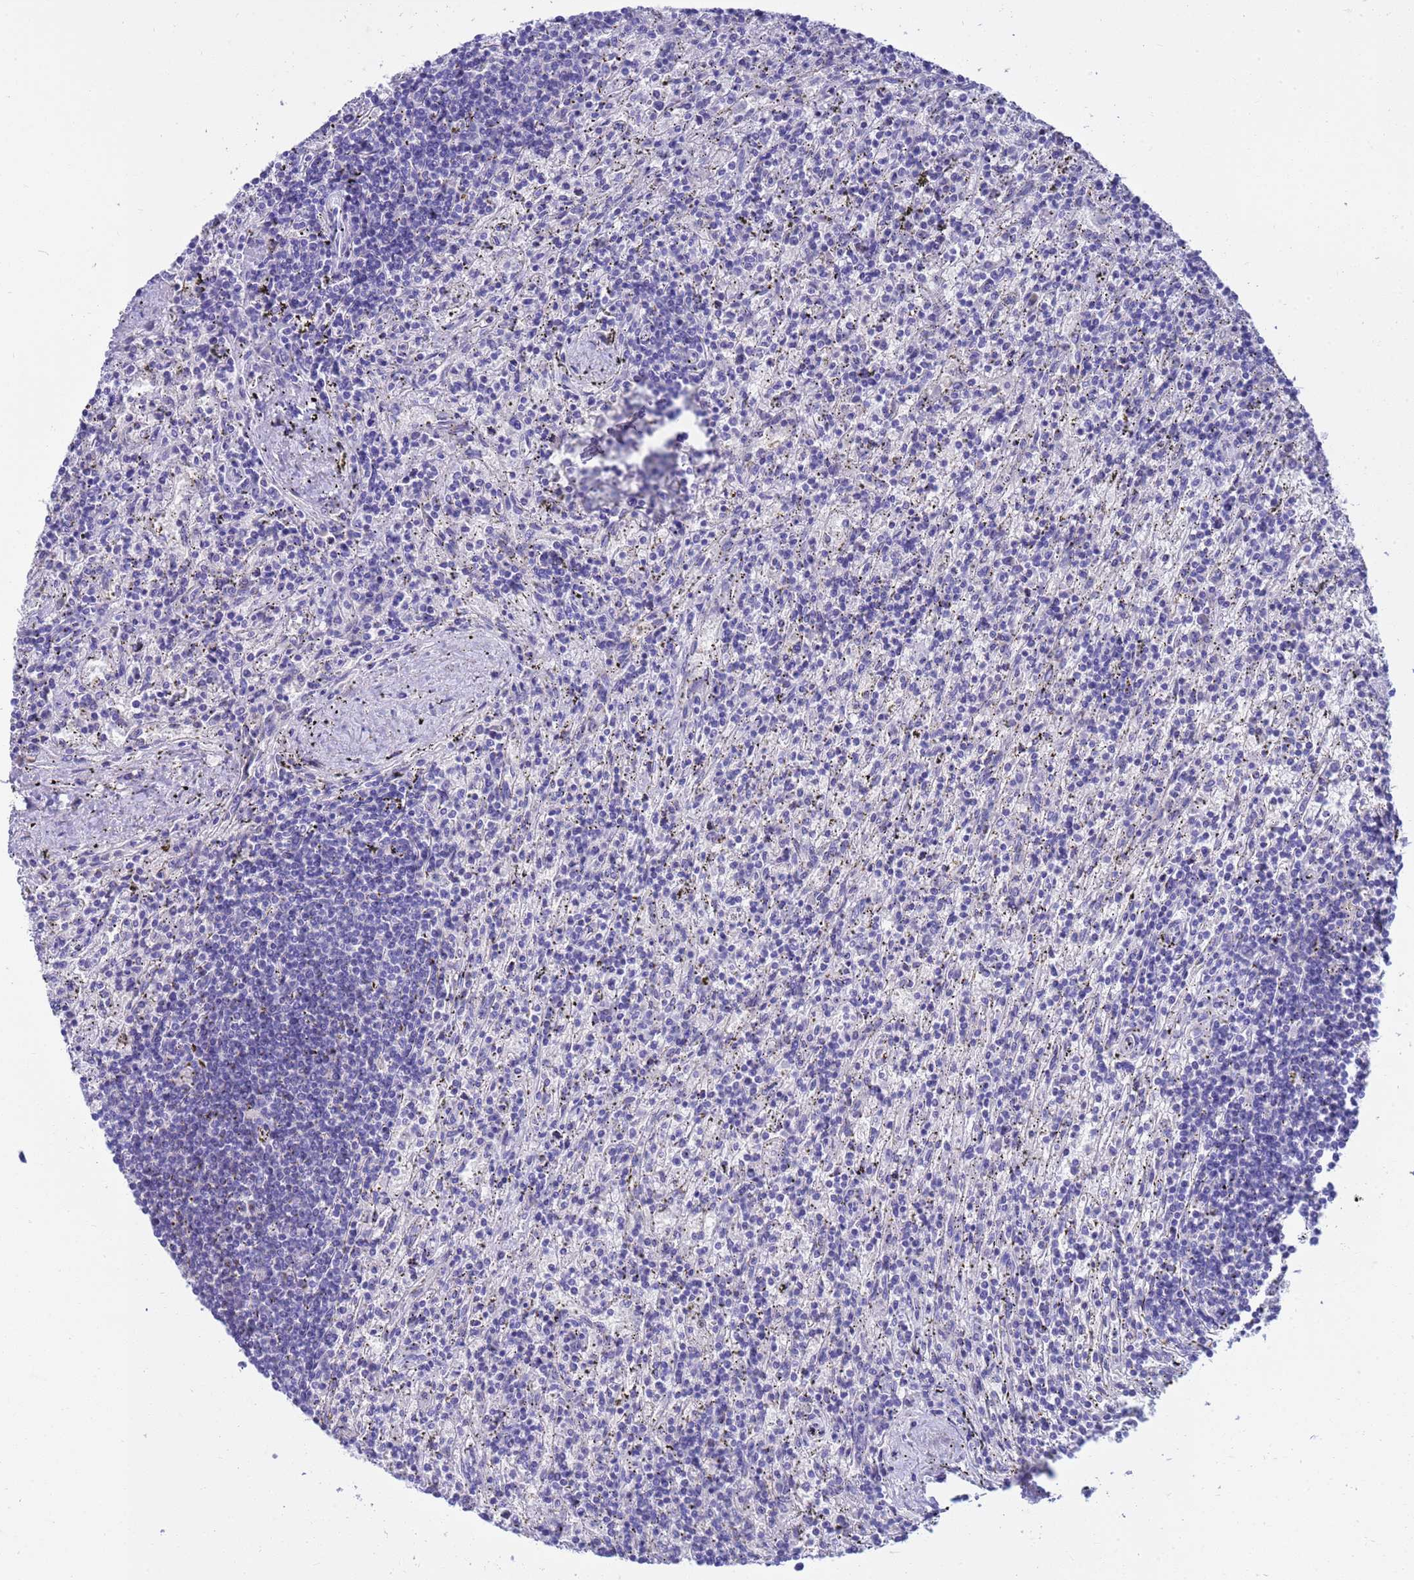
{"staining": {"intensity": "negative", "quantity": "none", "location": "none"}, "tissue": "lymphoma", "cell_type": "Tumor cells", "image_type": "cancer", "snomed": [{"axis": "morphology", "description": "Malignant lymphoma, non-Hodgkin's type, Low grade"}, {"axis": "topography", "description": "Spleen"}], "caption": "DAB immunohistochemical staining of low-grade malignant lymphoma, non-Hodgkin's type demonstrates no significant staining in tumor cells.", "gene": "SYCN", "patient": {"sex": "male", "age": 76}}